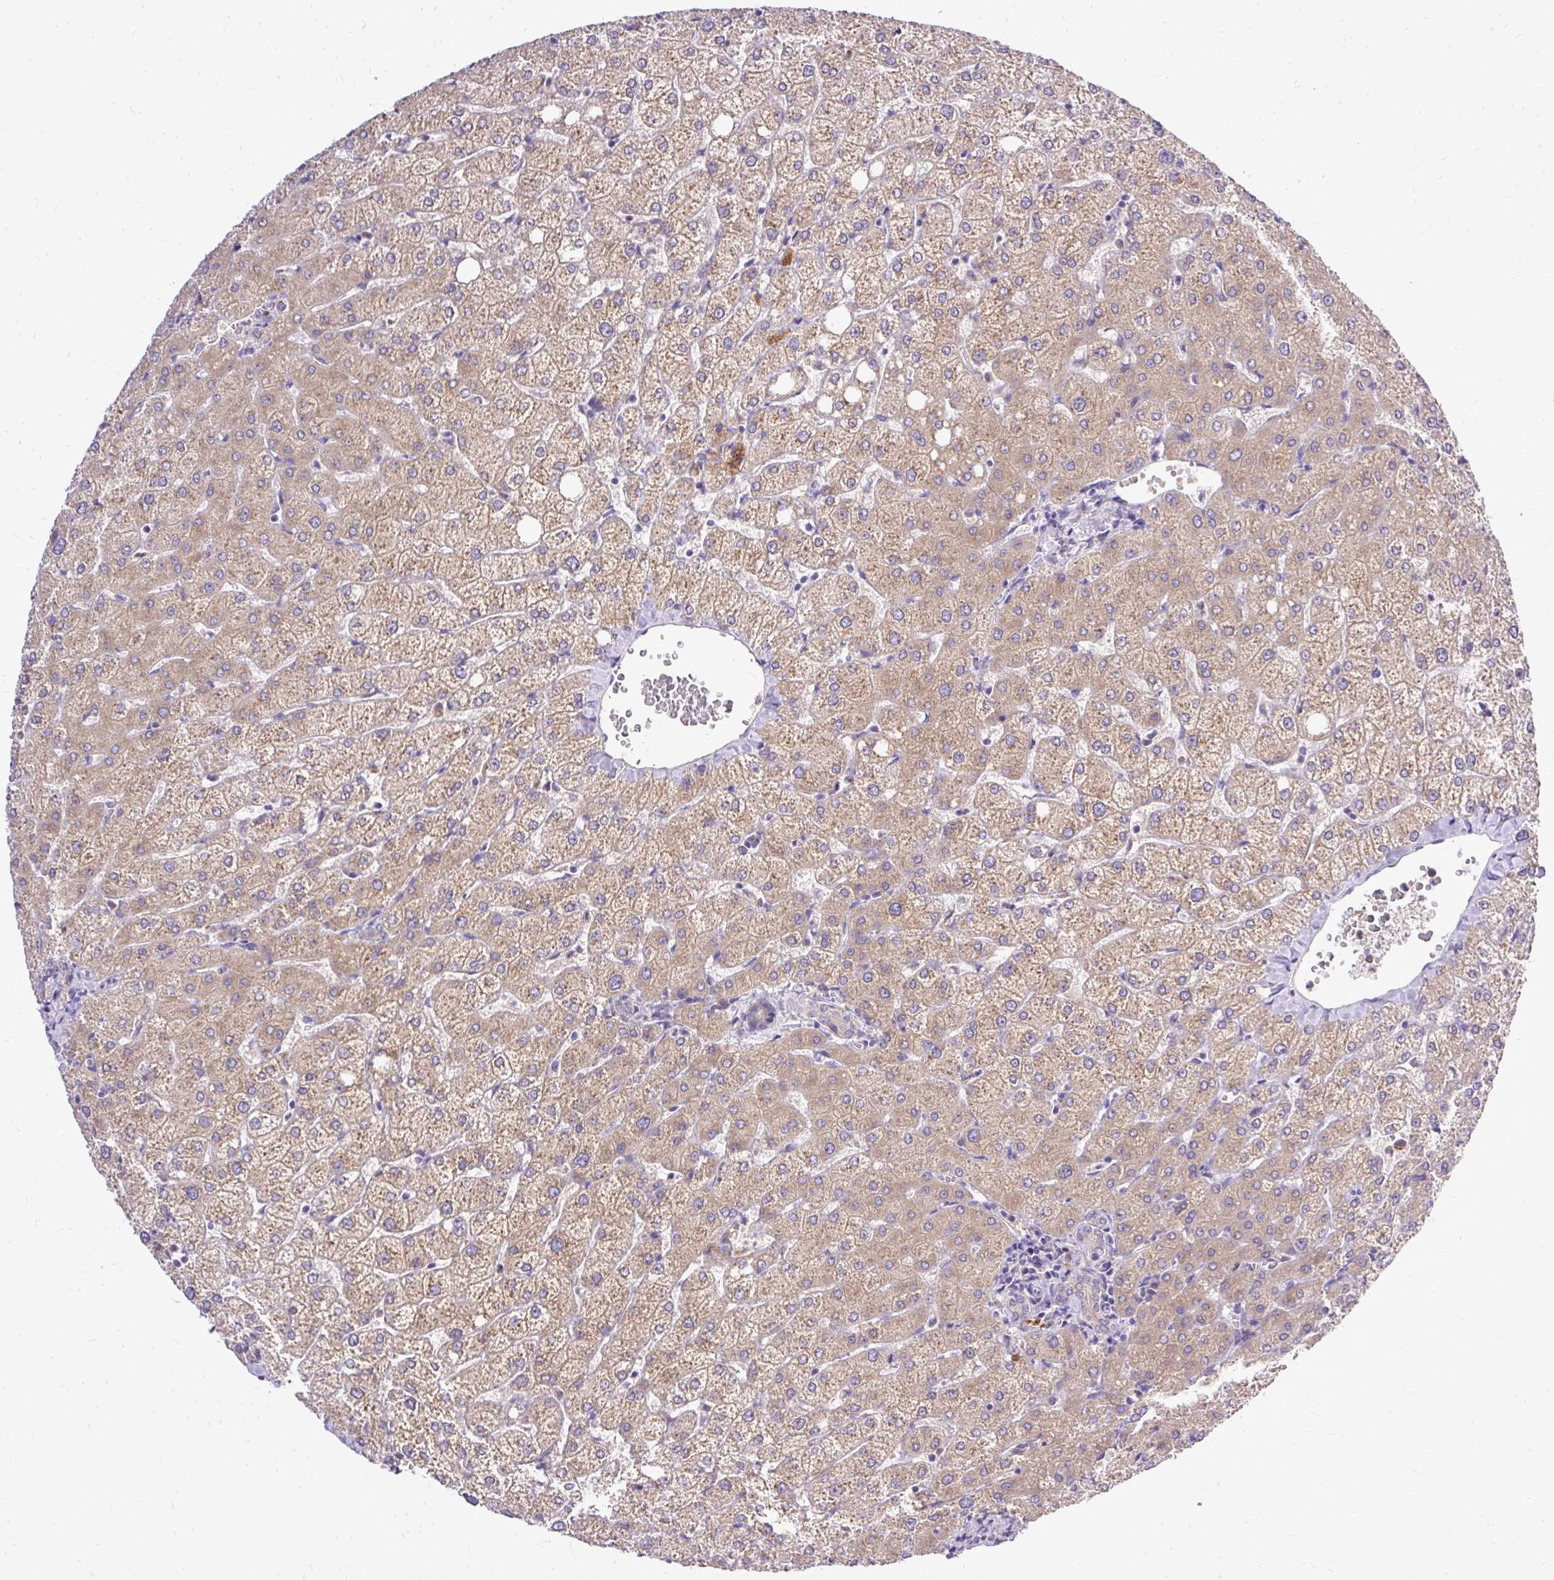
{"staining": {"intensity": "negative", "quantity": "none", "location": "none"}, "tissue": "liver", "cell_type": "Cholangiocytes", "image_type": "normal", "snomed": [{"axis": "morphology", "description": "Normal tissue, NOS"}, {"axis": "topography", "description": "Liver"}], "caption": "High power microscopy micrograph of an immunohistochemistry histopathology image of benign liver, revealing no significant positivity in cholangiocytes.", "gene": "SEC63", "patient": {"sex": "female", "age": 54}}